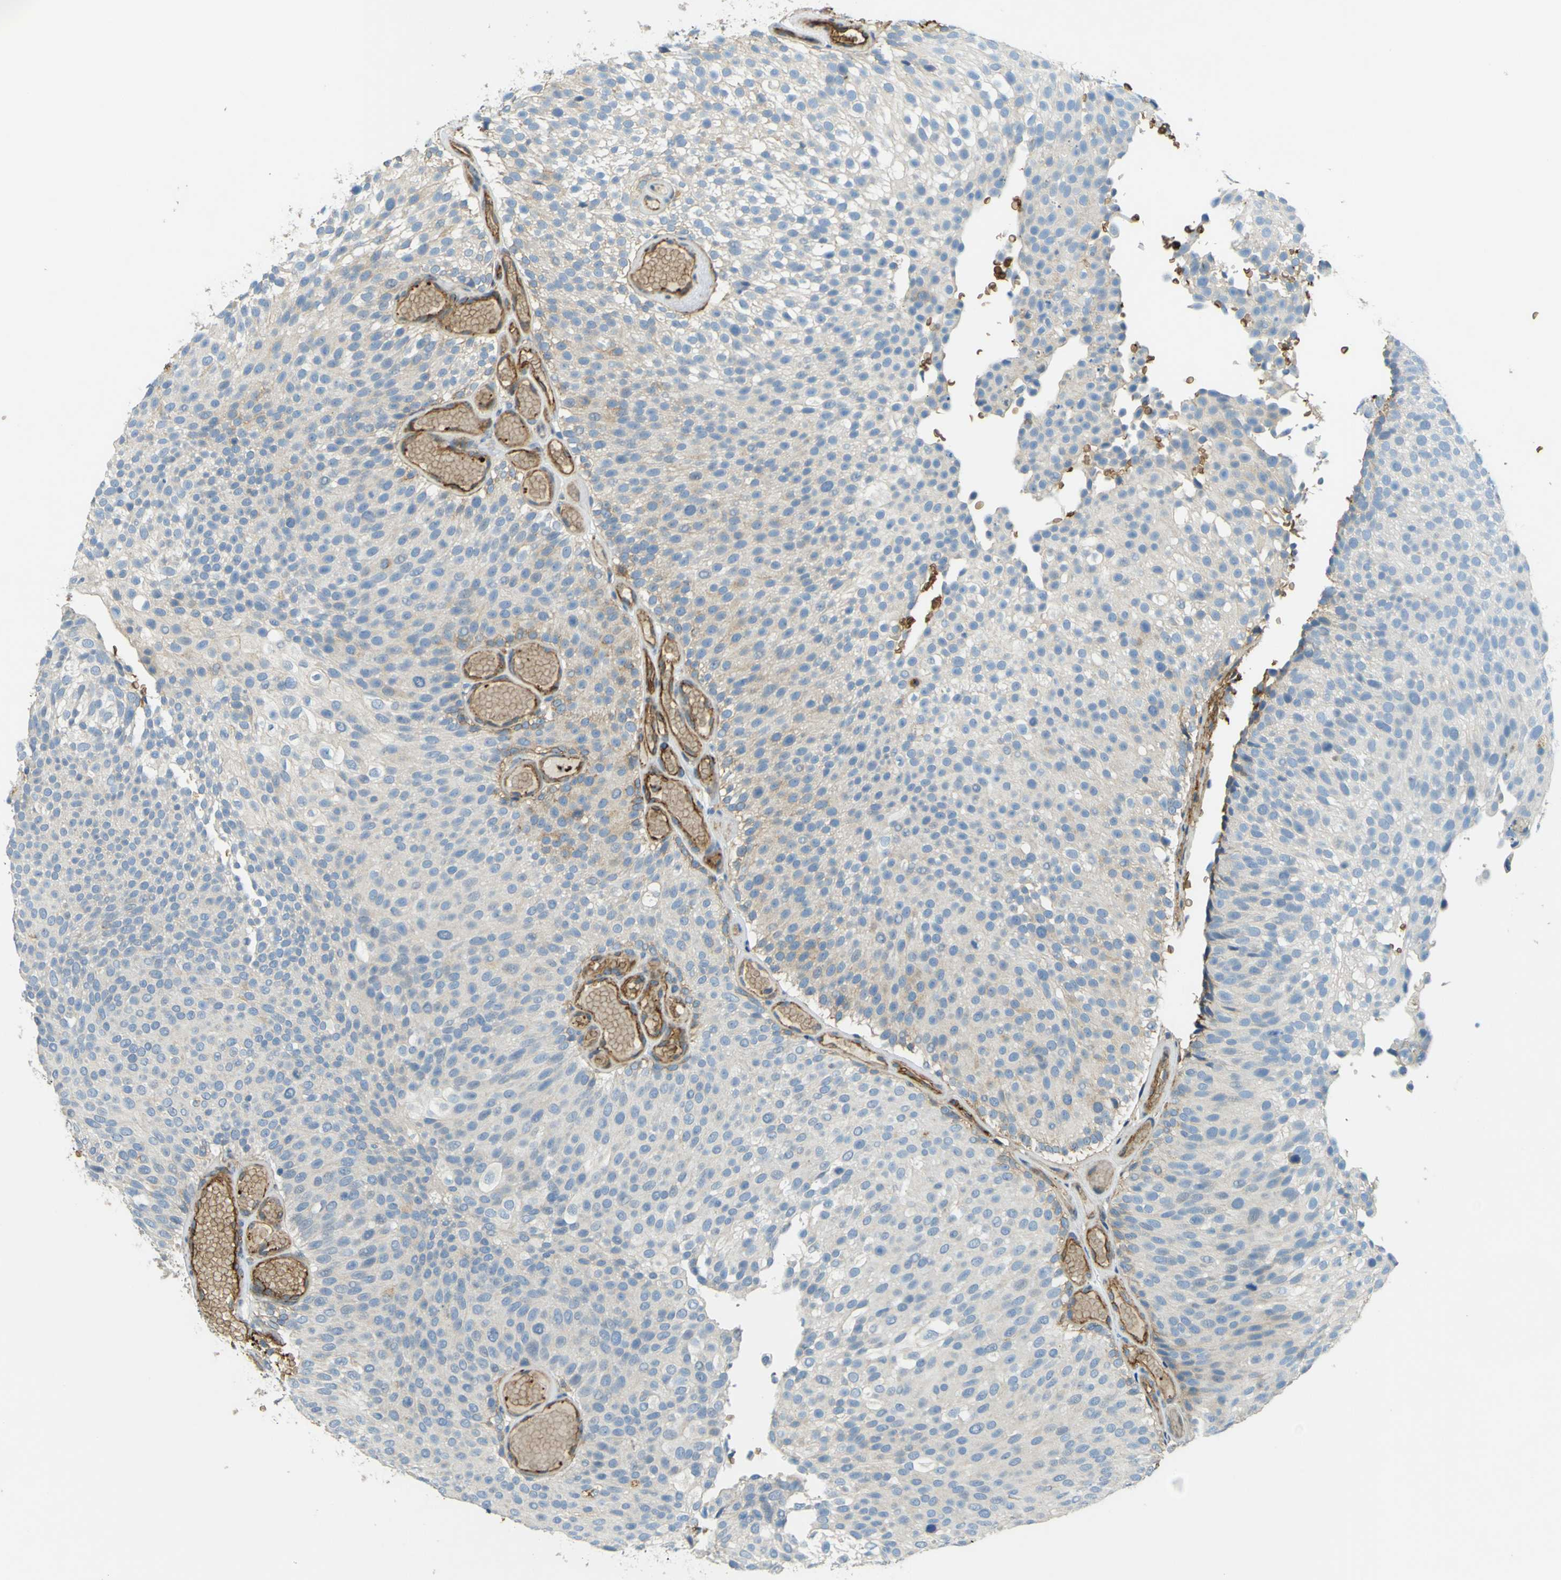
{"staining": {"intensity": "weak", "quantity": "25%-75%", "location": "cytoplasmic/membranous"}, "tissue": "urothelial cancer", "cell_type": "Tumor cells", "image_type": "cancer", "snomed": [{"axis": "morphology", "description": "Urothelial carcinoma, Low grade"}, {"axis": "topography", "description": "Urinary bladder"}], "caption": "An immunohistochemistry (IHC) photomicrograph of neoplastic tissue is shown. Protein staining in brown shows weak cytoplasmic/membranous positivity in urothelial cancer within tumor cells.", "gene": "PLXDC1", "patient": {"sex": "male", "age": 78}}